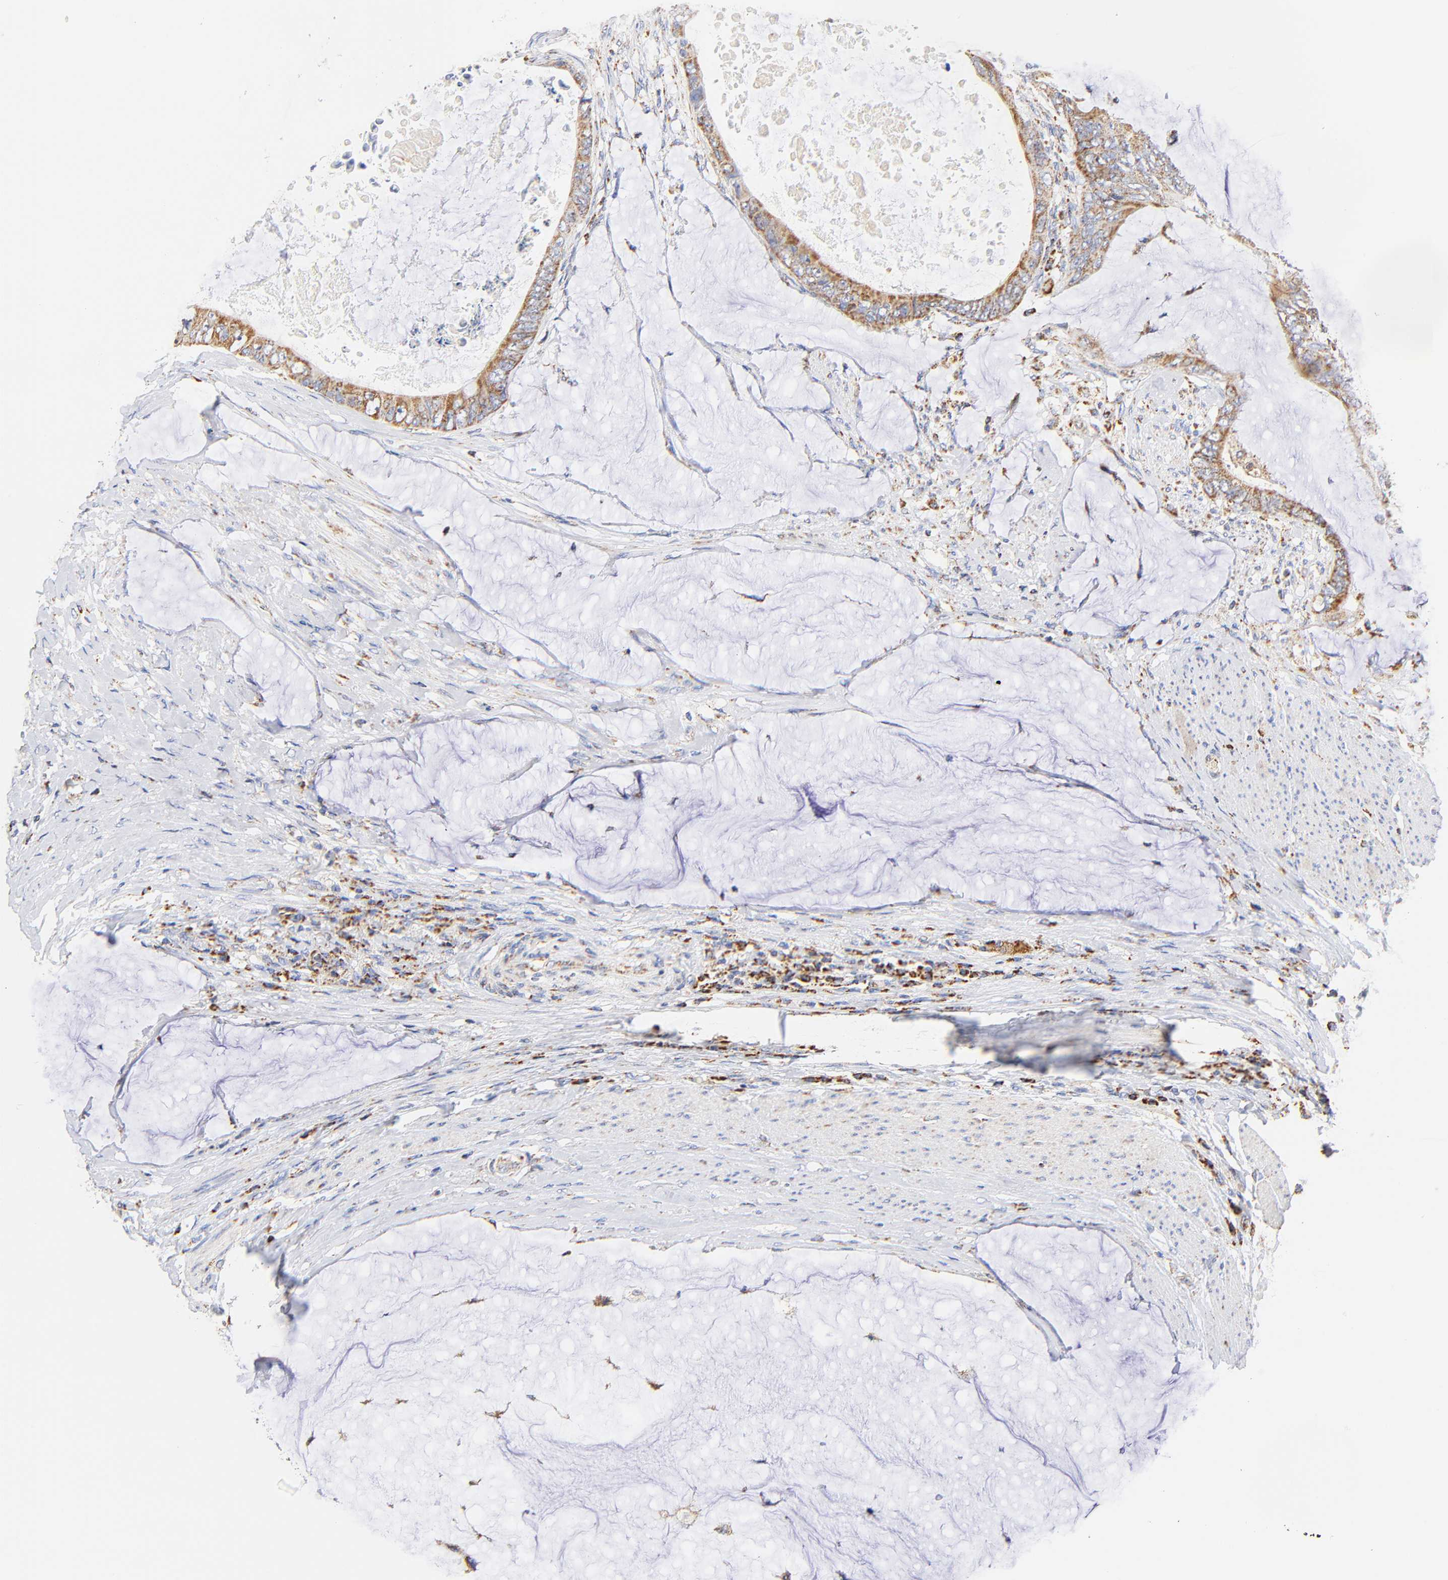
{"staining": {"intensity": "moderate", "quantity": ">75%", "location": "cytoplasmic/membranous"}, "tissue": "colorectal cancer", "cell_type": "Tumor cells", "image_type": "cancer", "snomed": [{"axis": "morphology", "description": "Normal tissue, NOS"}, {"axis": "morphology", "description": "Adenocarcinoma, NOS"}, {"axis": "topography", "description": "Rectum"}, {"axis": "topography", "description": "Peripheral nerve tissue"}], "caption": "Immunohistochemistry (IHC) histopathology image of human colorectal cancer (adenocarcinoma) stained for a protein (brown), which exhibits medium levels of moderate cytoplasmic/membranous positivity in about >75% of tumor cells.", "gene": "ATP5F1D", "patient": {"sex": "female", "age": 77}}